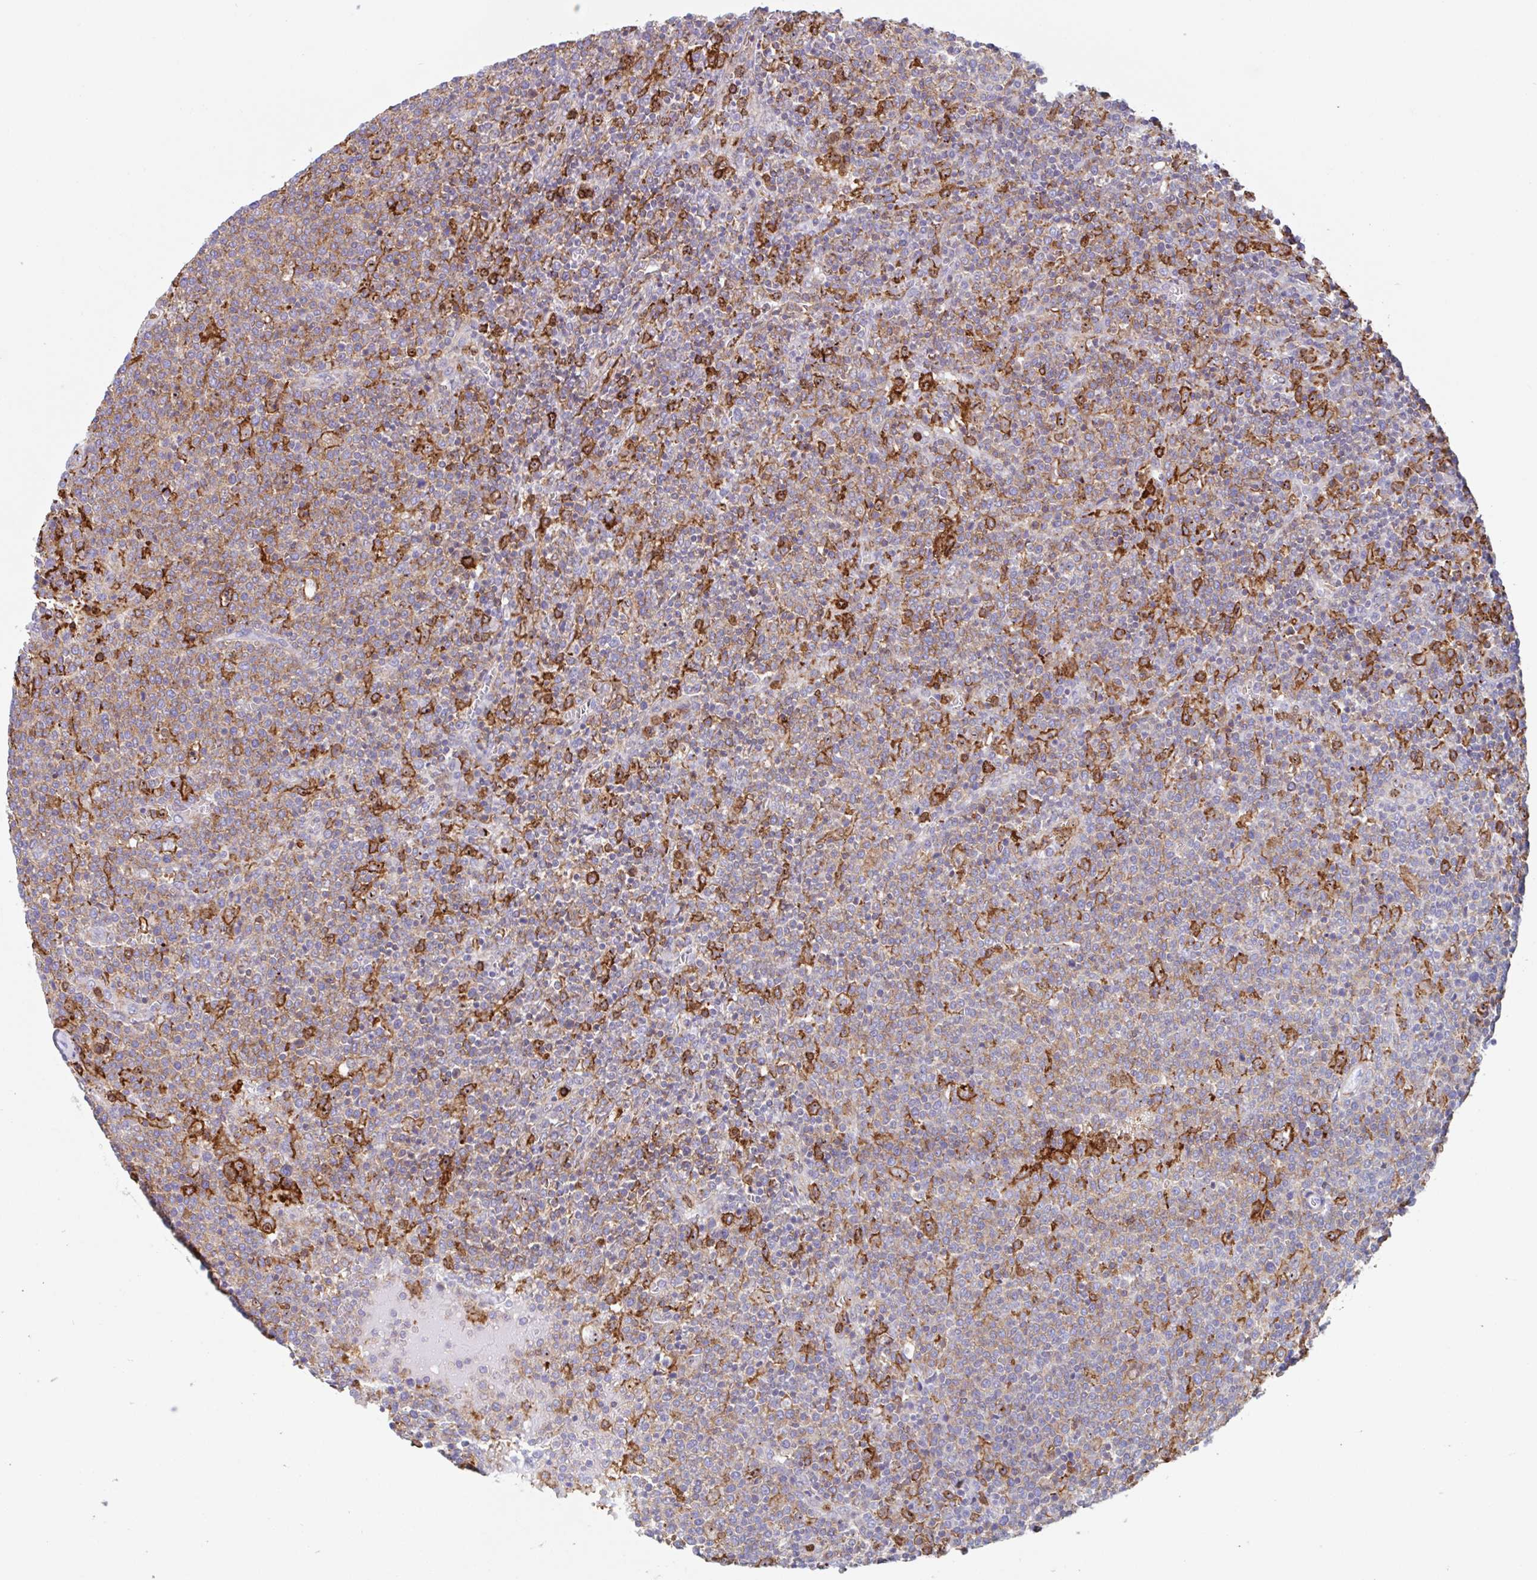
{"staining": {"intensity": "moderate", "quantity": ">75%", "location": "cytoplasmic/membranous"}, "tissue": "lymphoma", "cell_type": "Tumor cells", "image_type": "cancer", "snomed": [{"axis": "morphology", "description": "Malignant lymphoma, non-Hodgkin's type, High grade"}, {"axis": "topography", "description": "Lymph node"}], "caption": "High-magnification brightfield microscopy of lymphoma stained with DAB (3,3'-diaminobenzidine) (brown) and counterstained with hematoxylin (blue). tumor cells exhibit moderate cytoplasmic/membranous positivity is present in approximately>75% of cells.", "gene": "EFHD1", "patient": {"sex": "male", "age": 61}}